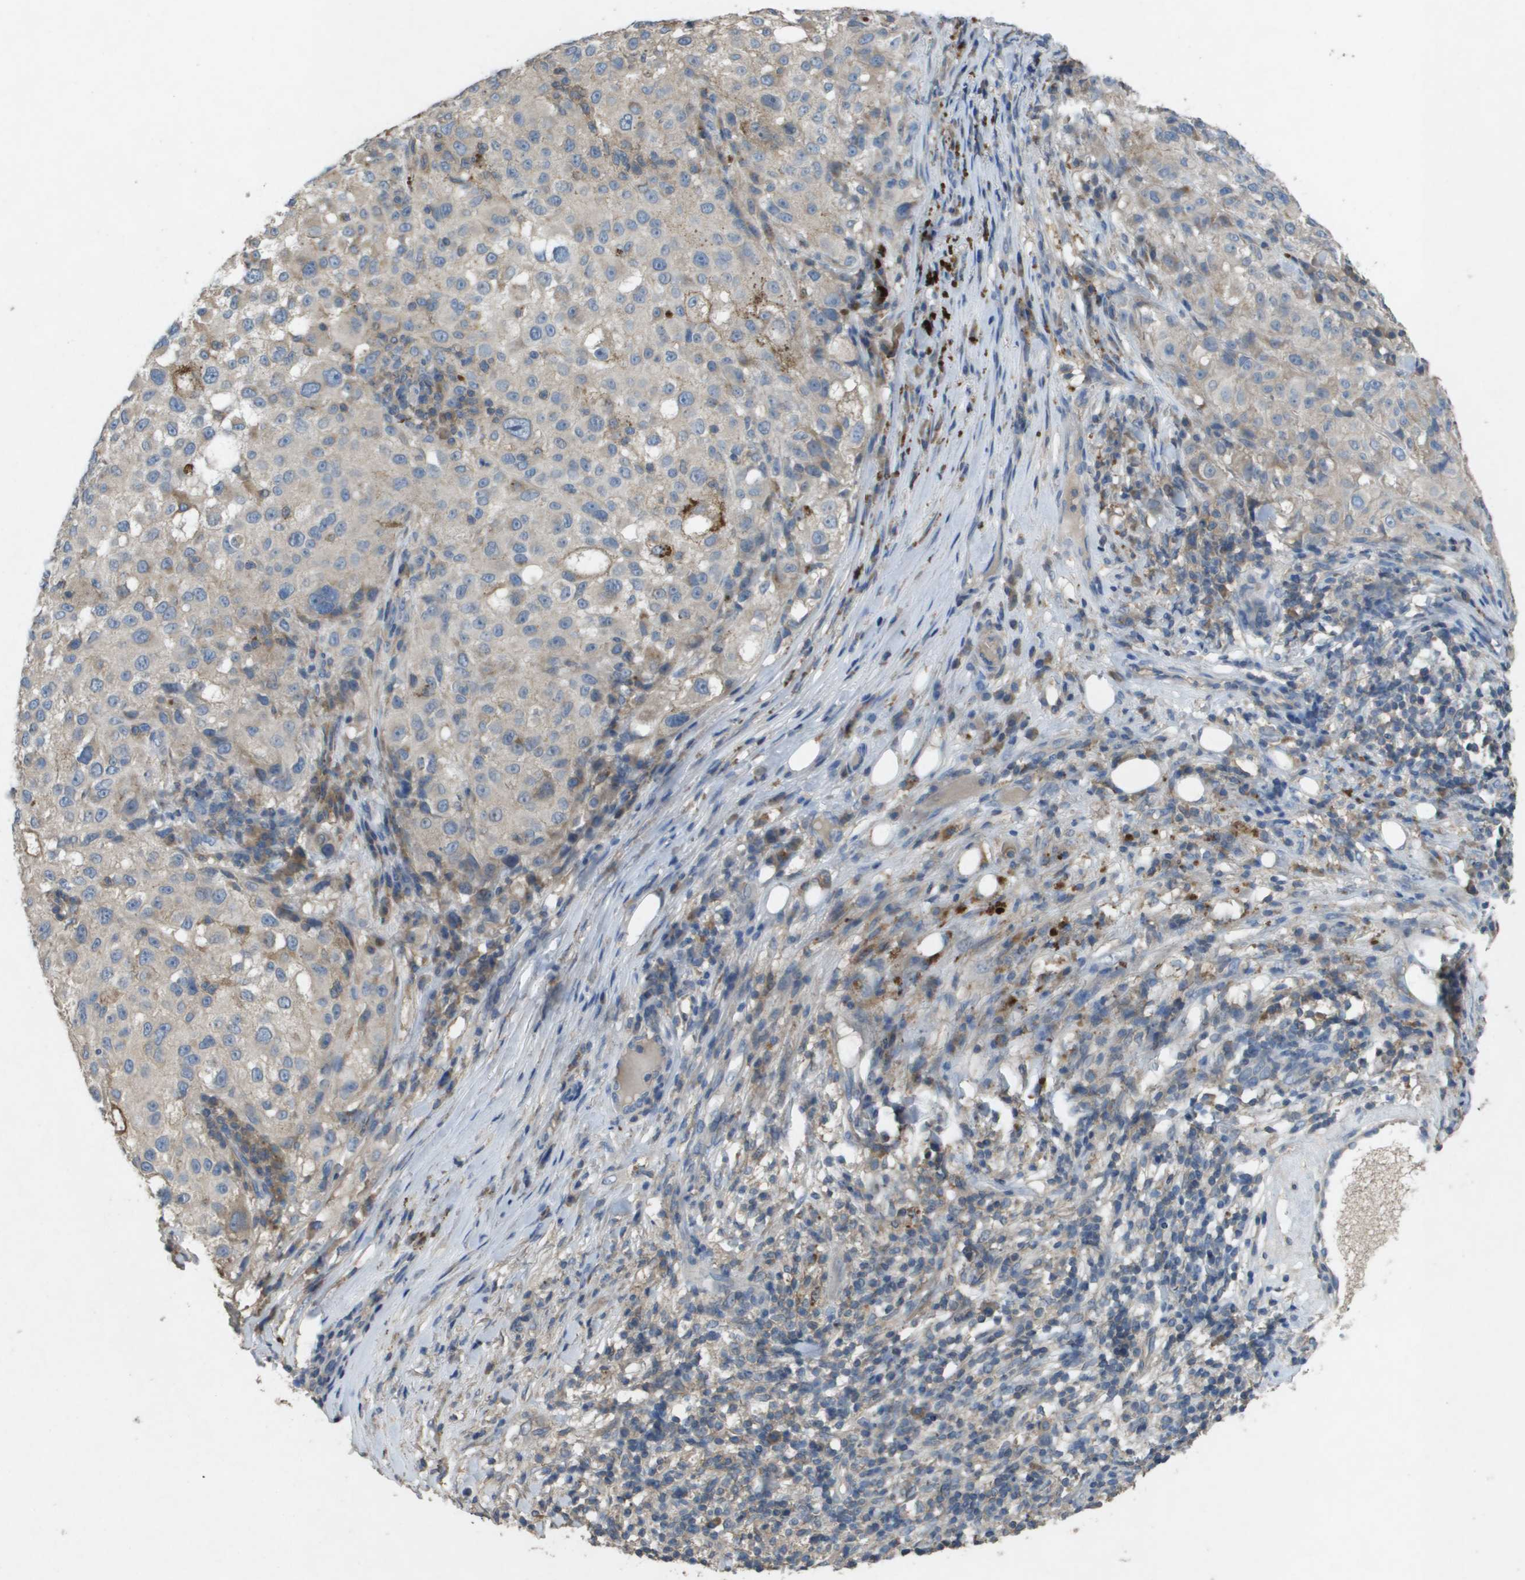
{"staining": {"intensity": "negative", "quantity": "none", "location": "none"}, "tissue": "melanoma", "cell_type": "Tumor cells", "image_type": "cancer", "snomed": [{"axis": "morphology", "description": "Necrosis, NOS"}, {"axis": "morphology", "description": "Malignant melanoma, NOS"}, {"axis": "topography", "description": "Skin"}], "caption": "Immunohistochemistry photomicrograph of neoplastic tissue: melanoma stained with DAB reveals no significant protein expression in tumor cells.", "gene": "CLCA4", "patient": {"sex": "female", "age": 87}}